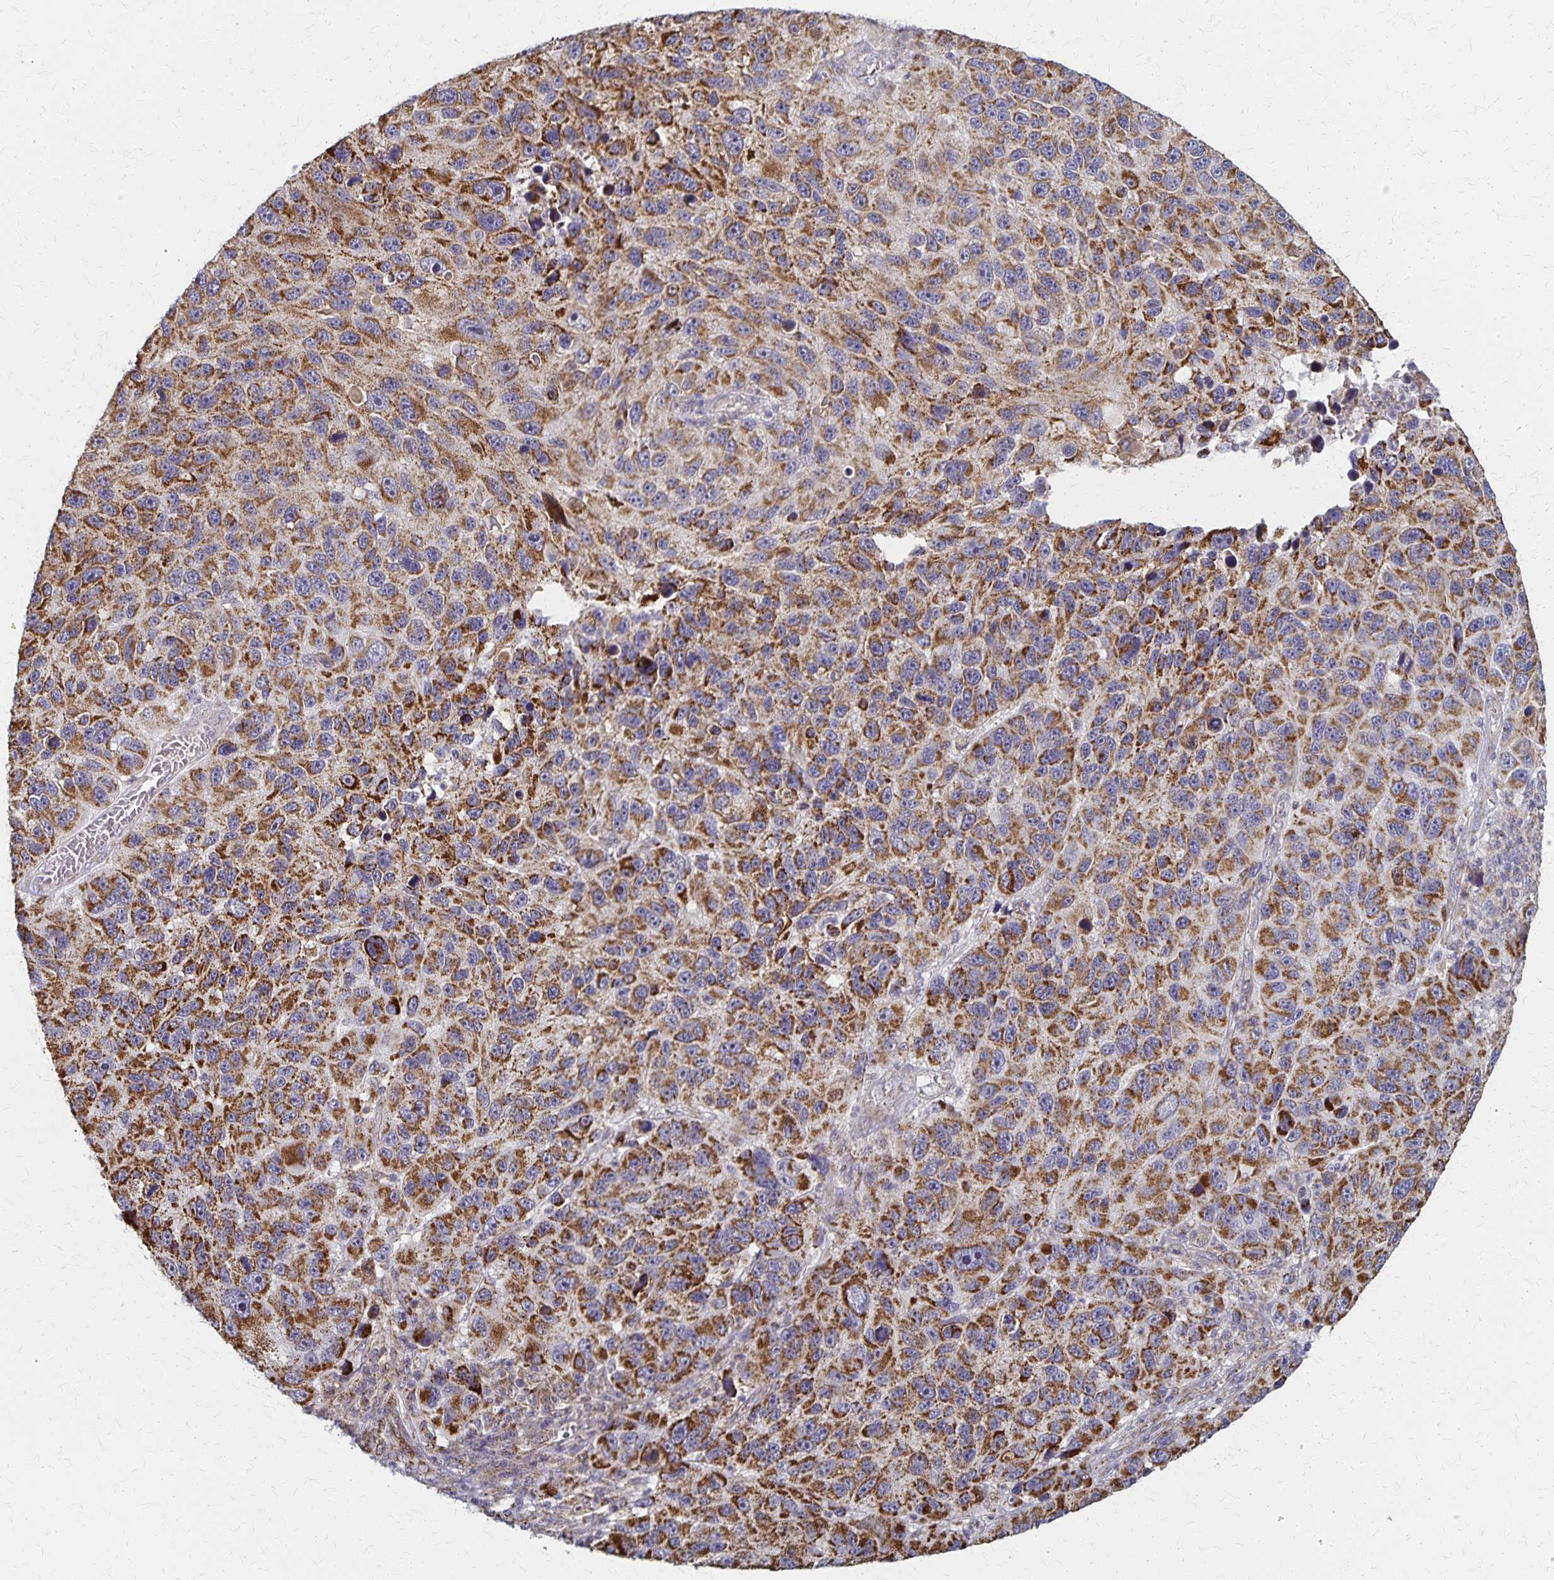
{"staining": {"intensity": "strong", "quantity": ">75%", "location": "cytoplasmic/membranous"}, "tissue": "melanoma", "cell_type": "Tumor cells", "image_type": "cancer", "snomed": [{"axis": "morphology", "description": "Malignant melanoma, NOS"}, {"axis": "topography", "description": "Skin"}], "caption": "A brown stain shows strong cytoplasmic/membranous staining of a protein in malignant melanoma tumor cells.", "gene": "DYRK4", "patient": {"sex": "male", "age": 53}}